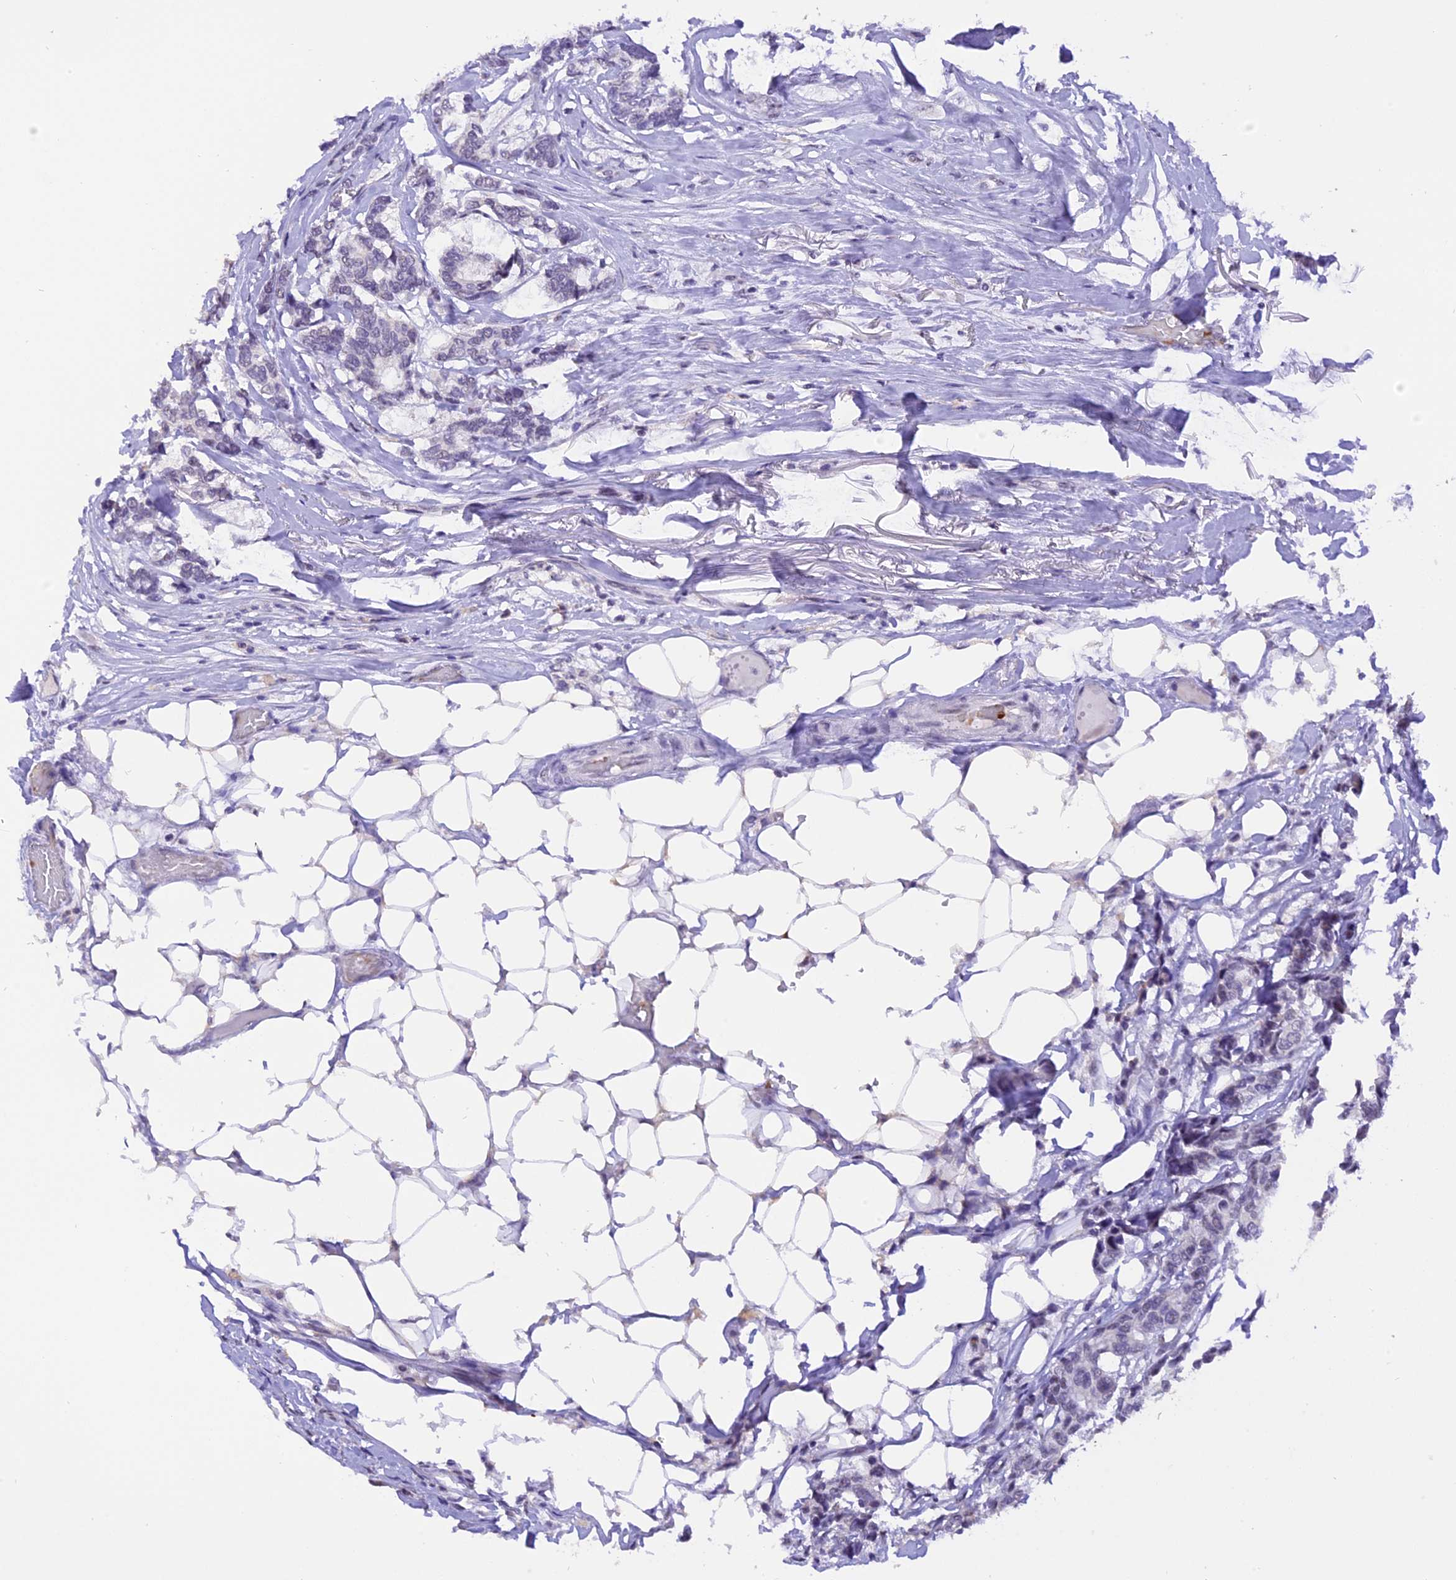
{"staining": {"intensity": "negative", "quantity": "none", "location": "none"}, "tissue": "breast cancer", "cell_type": "Tumor cells", "image_type": "cancer", "snomed": [{"axis": "morphology", "description": "Duct carcinoma"}, {"axis": "topography", "description": "Breast"}], "caption": "A histopathology image of breast cancer stained for a protein reveals no brown staining in tumor cells.", "gene": "AHSP", "patient": {"sex": "female", "age": 87}}